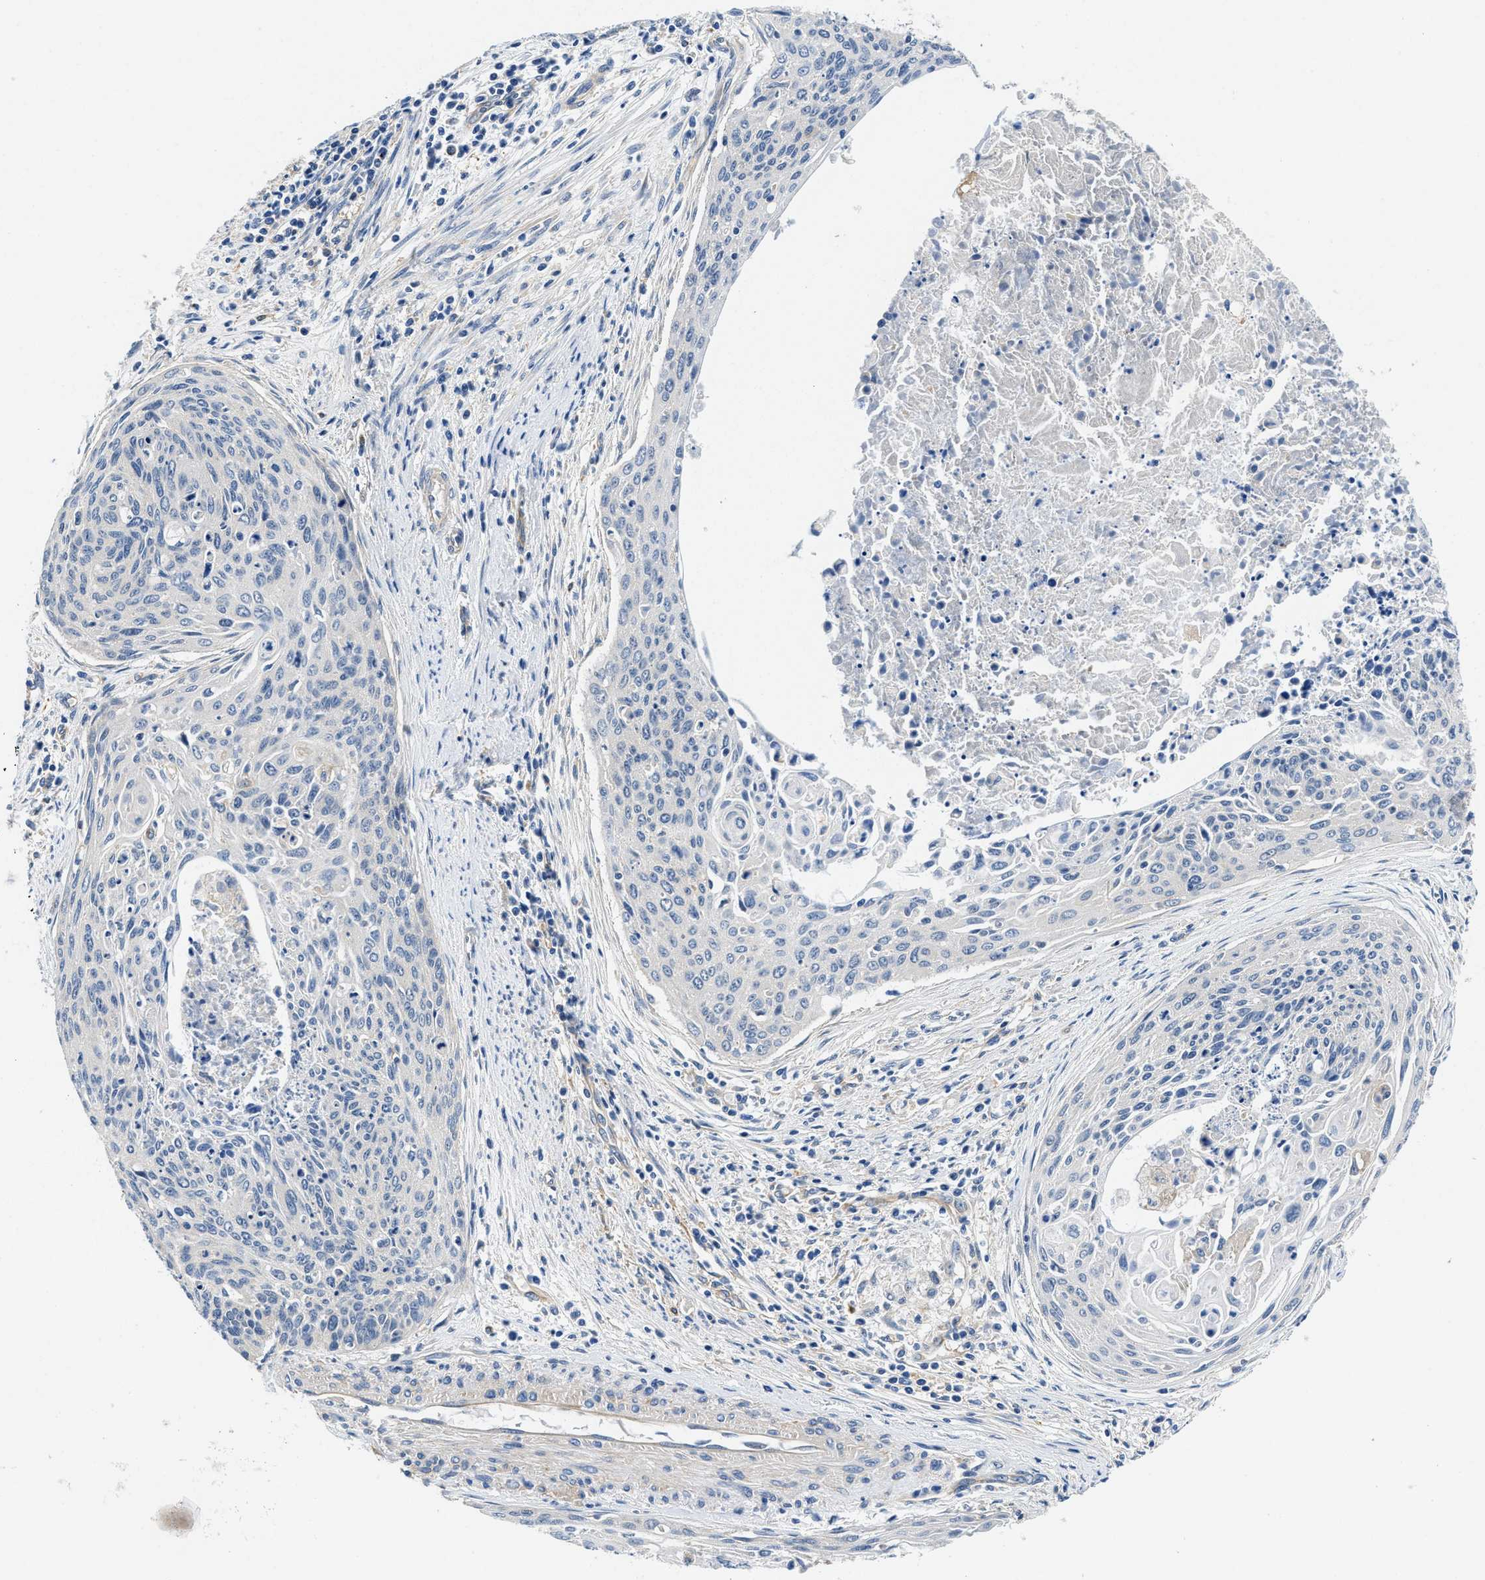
{"staining": {"intensity": "negative", "quantity": "none", "location": "none"}, "tissue": "cervical cancer", "cell_type": "Tumor cells", "image_type": "cancer", "snomed": [{"axis": "morphology", "description": "Squamous cell carcinoma, NOS"}, {"axis": "topography", "description": "Cervix"}], "caption": "Immunohistochemistry (IHC) image of neoplastic tissue: human squamous cell carcinoma (cervical) stained with DAB (3,3'-diaminobenzidine) demonstrates no significant protein staining in tumor cells.", "gene": "ZFAND3", "patient": {"sex": "female", "age": 55}}